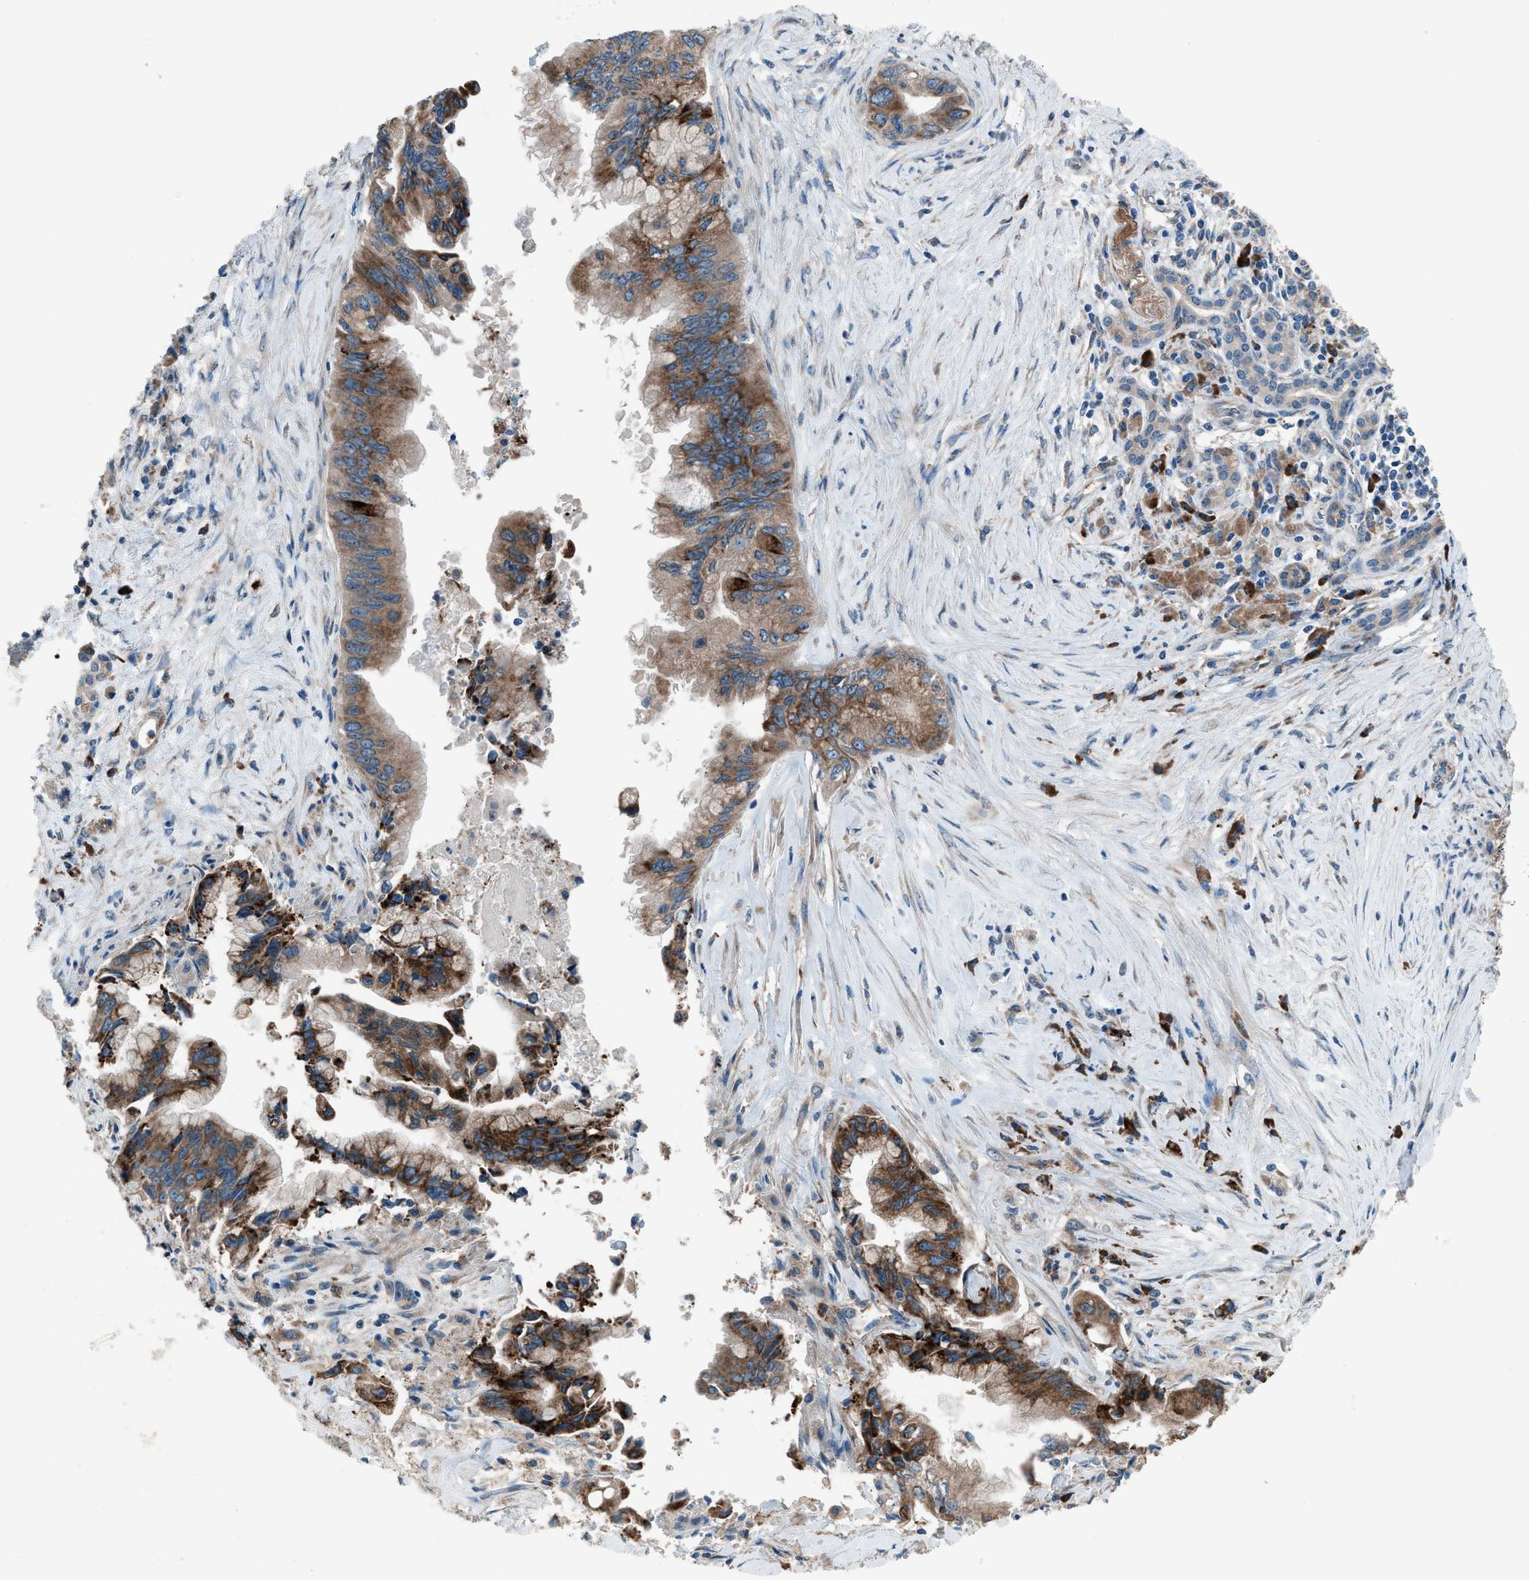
{"staining": {"intensity": "moderate", "quantity": ">75%", "location": "cytoplasmic/membranous"}, "tissue": "pancreatic cancer", "cell_type": "Tumor cells", "image_type": "cancer", "snomed": [{"axis": "morphology", "description": "Adenocarcinoma, NOS"}, {"axis": "topography", "description": "Pancreas"}], "caption": "Immunohistochemical staining of human adenocarcinoma (pancreatic) exhibits medium levels of moderate cytoplasmic/membranous expression in about >75% of tumor cells.", "gene": "HEG1", "patient": {"sex": "female", "age": 73}}